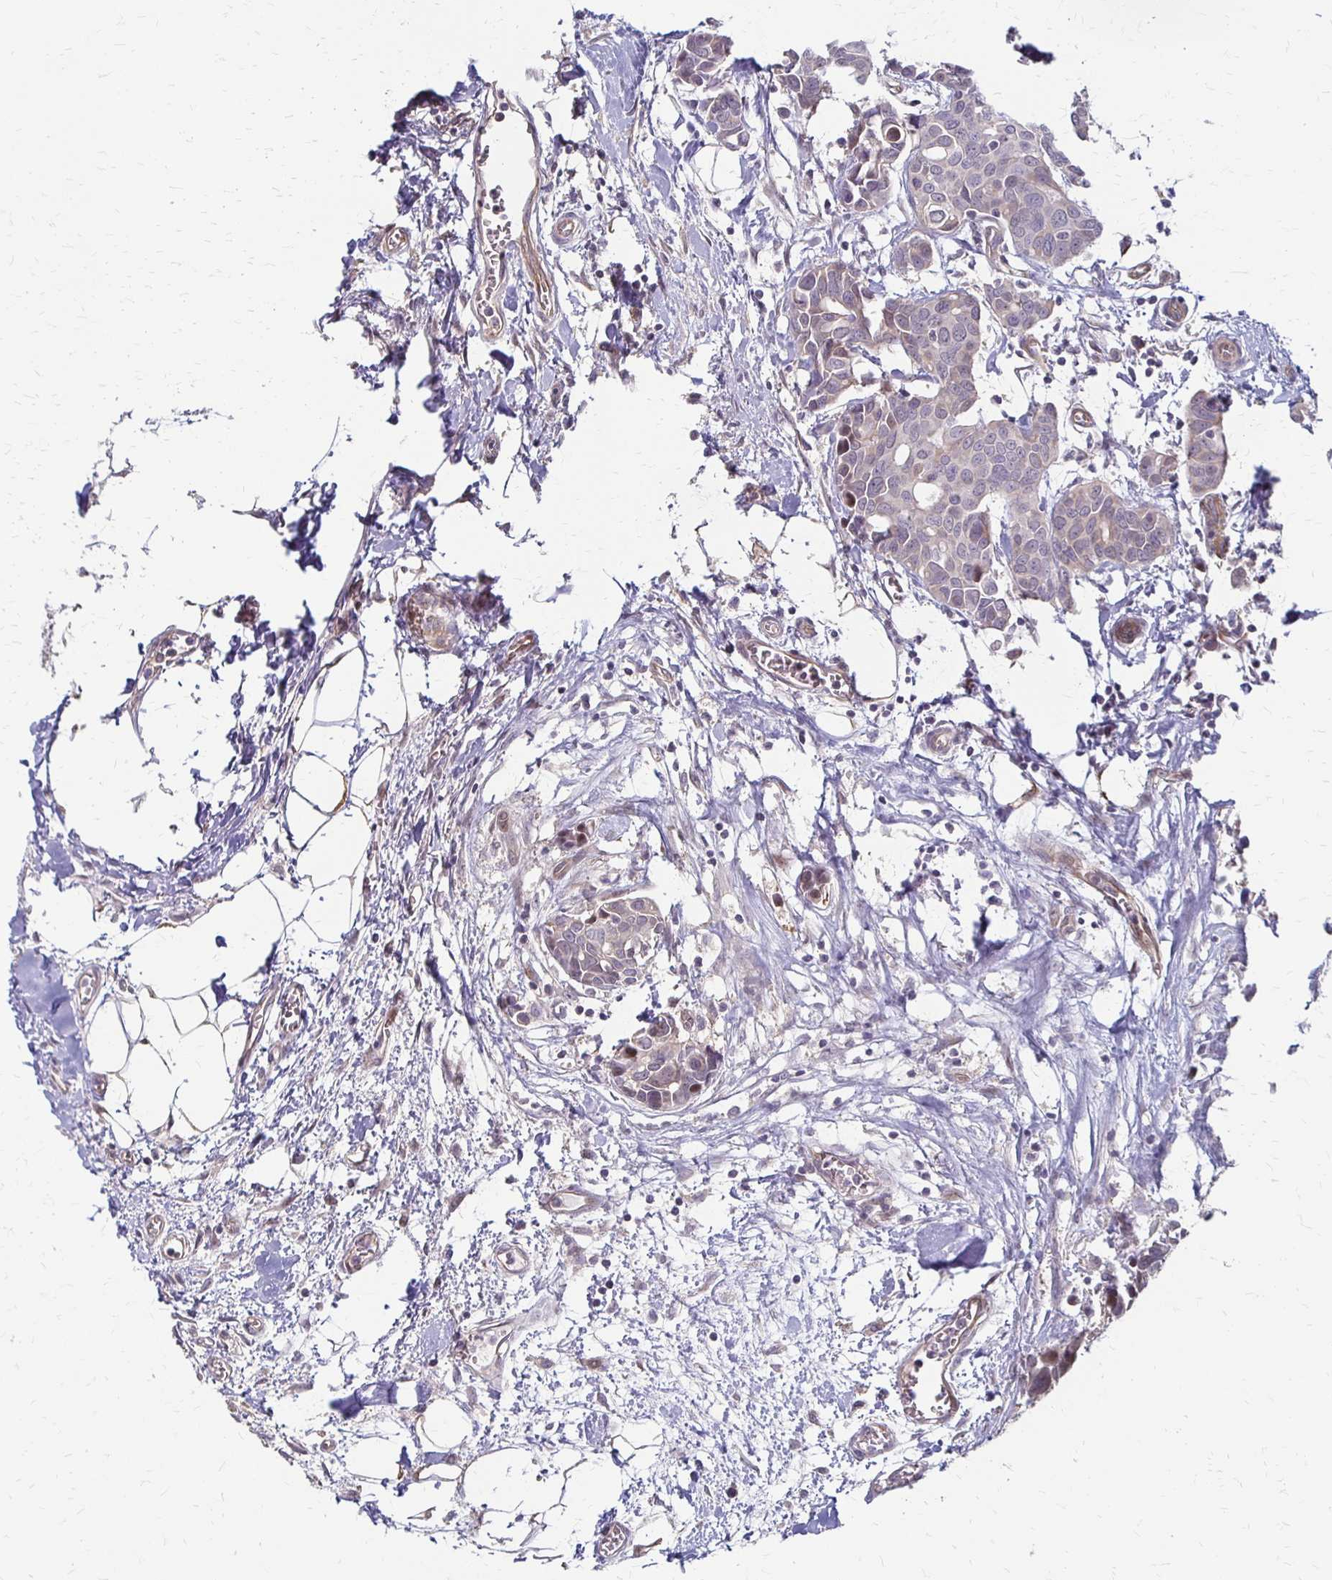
{"staining": {"intensity": "negative", "quantity": "none", "location": "none"}, "tissue": "breast cancer", "cell_type": "Tumor cells", "image_type": "cancer", "snomed": [{"axis": "morphology", "description": "Duct carcinoma"}, {"axis": "topography", "description": "Breast"}], "caption": "Immunohistochemistry (IHC) photomicrograph of neoplastic tissue: human infiltrating ductal carcinoma (breast) stained with DAB (3,3'-diaminobenzidine) exhibits no significant protein staining in tumor cells. The staining is performed using DAB (3,3'-diaminobenzidine) brown chromogen with nuclei counter-stained in using hematoxylin.", "gene": "CFL2", "patient": {"sex": "female", "age": 54}}